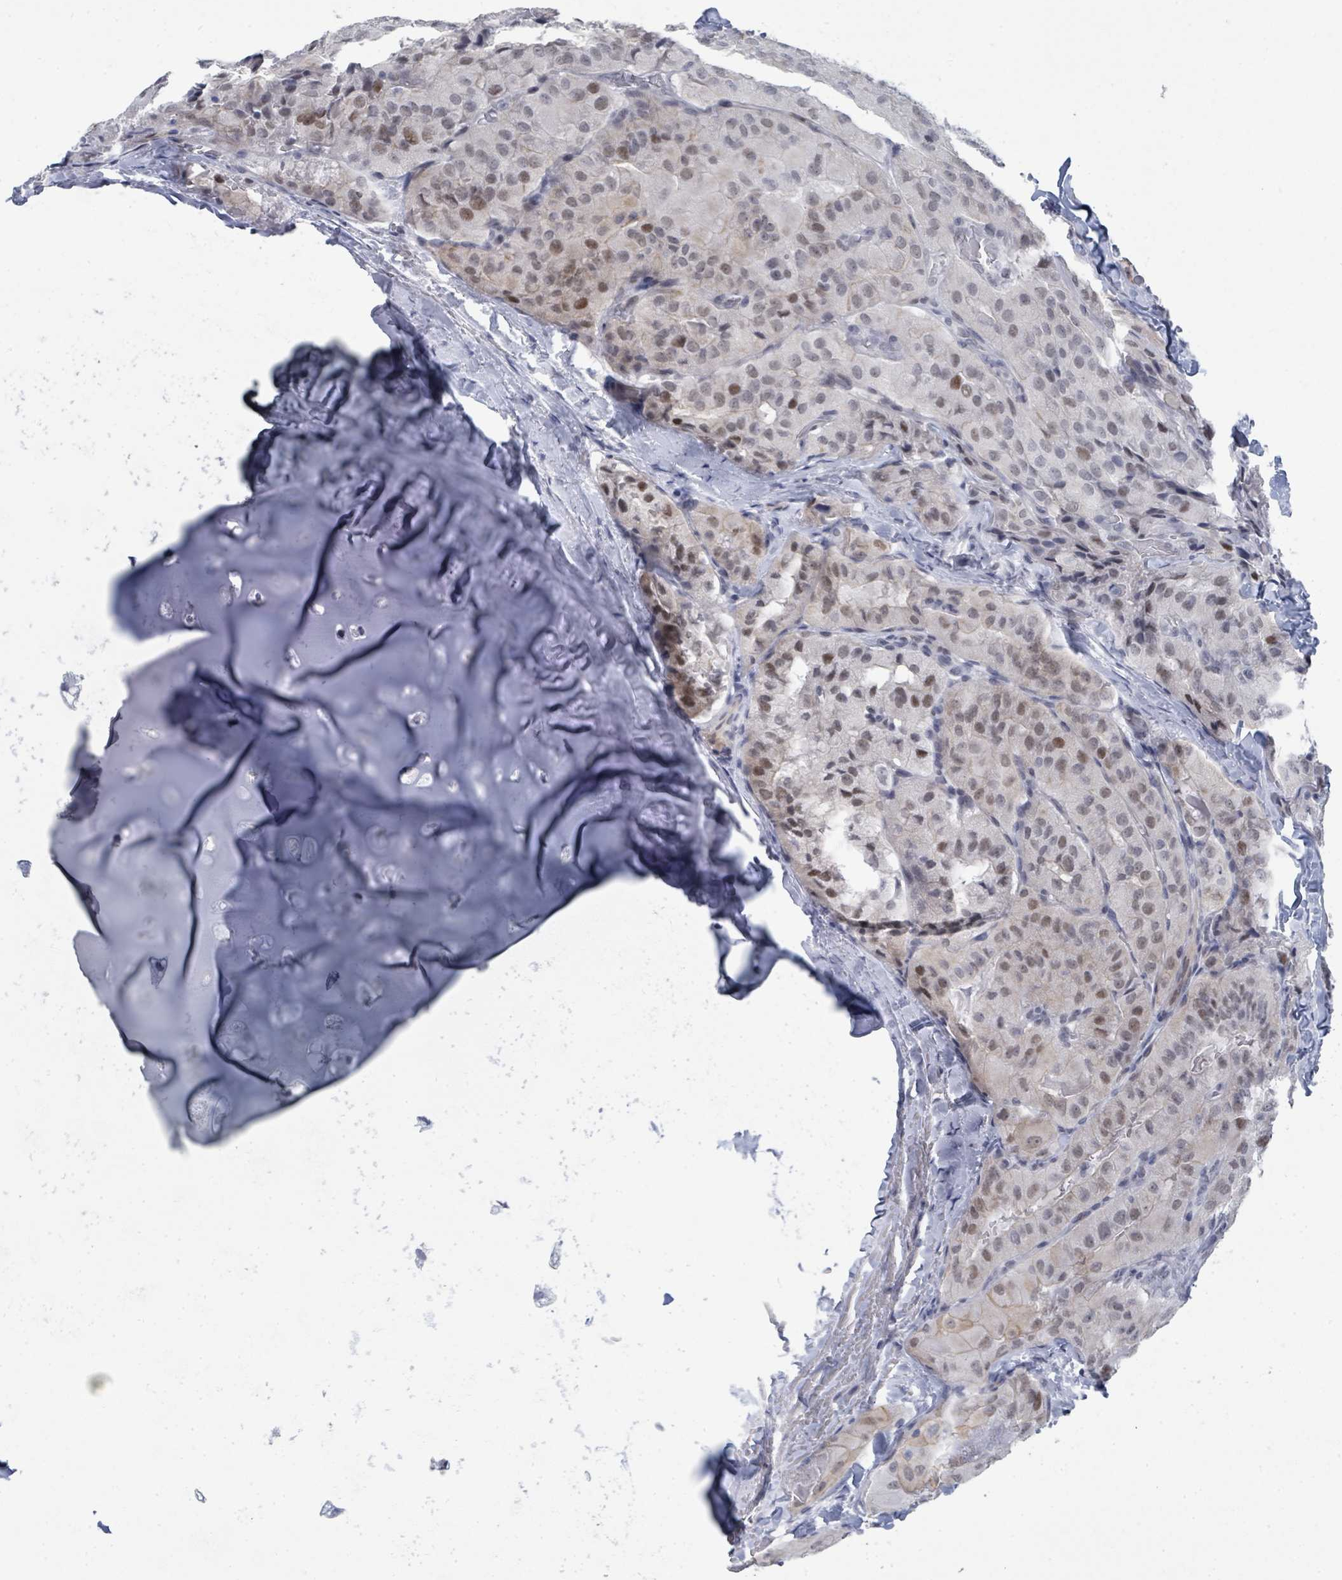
{"staining": {"intensity": "moderate", "quantity": "<25%", "location": "nuclear"}, "tissue": "thyroid cancer", "cell_type": "Tumor cells", "image_type": "cancer", "snomed": [{"axis": "morphology", "description": "Normal tissue, NOS"}, {"axis": "morphology", "description": "Papillary adenocarcinoma, NOS"}, {"axis": "topography", "description": "Thyroid gland"}], "caption": "Immunohistochemical staining of human thyroid papillary adenocarcinoma reveals low levels of moderate nuclear protein staining in approximately <25% of tumor cells. (Stains: DAB (3,3'-diaminobenzidine) in brown, nuclei in blue, Microscopy: brightfield microscopy at high magnification).", "gene": "CT45A5", "patient": {"sex": "female", "age": 59}}